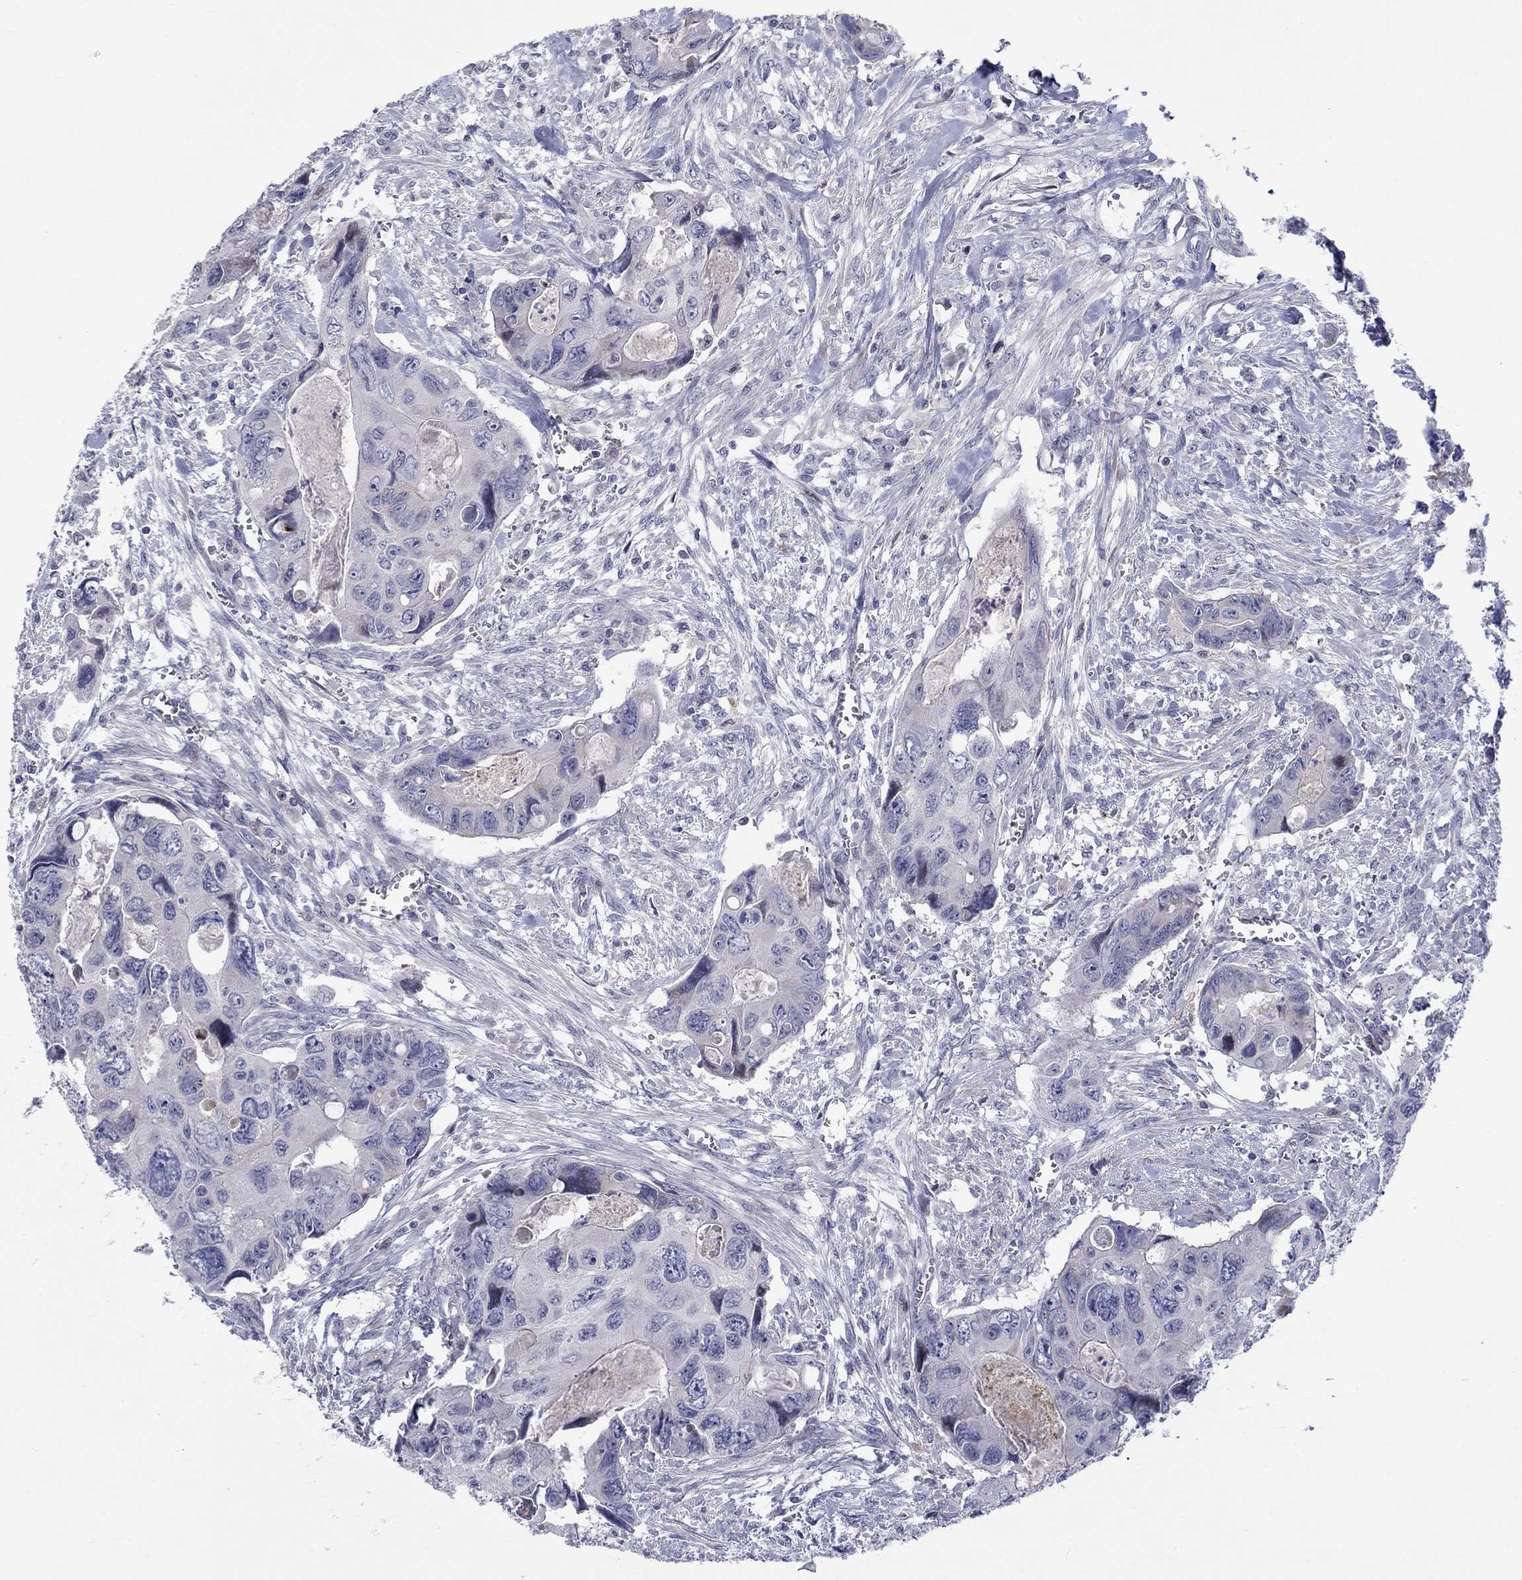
{"staining": {"intensity": "negative", "quantity": "none", "location": "none"}, "tissue": "colorectal cancer", "cell_type": "Tumor cells", "image_type": "cancer", "snomed": [{"axis": "morphology", "description": "Adenocarcinoma, NOS"}, {"axis": "topography", "description": "Rectum"}], "caption": "Human colorectal cancer (adenocarcinoma) stained for a protein using immunohistochemistry (IHC) exhibits no staining in tumor cells.", "gene": "ARHGAP36", "patient": {"sex": "male", "age": 62}}